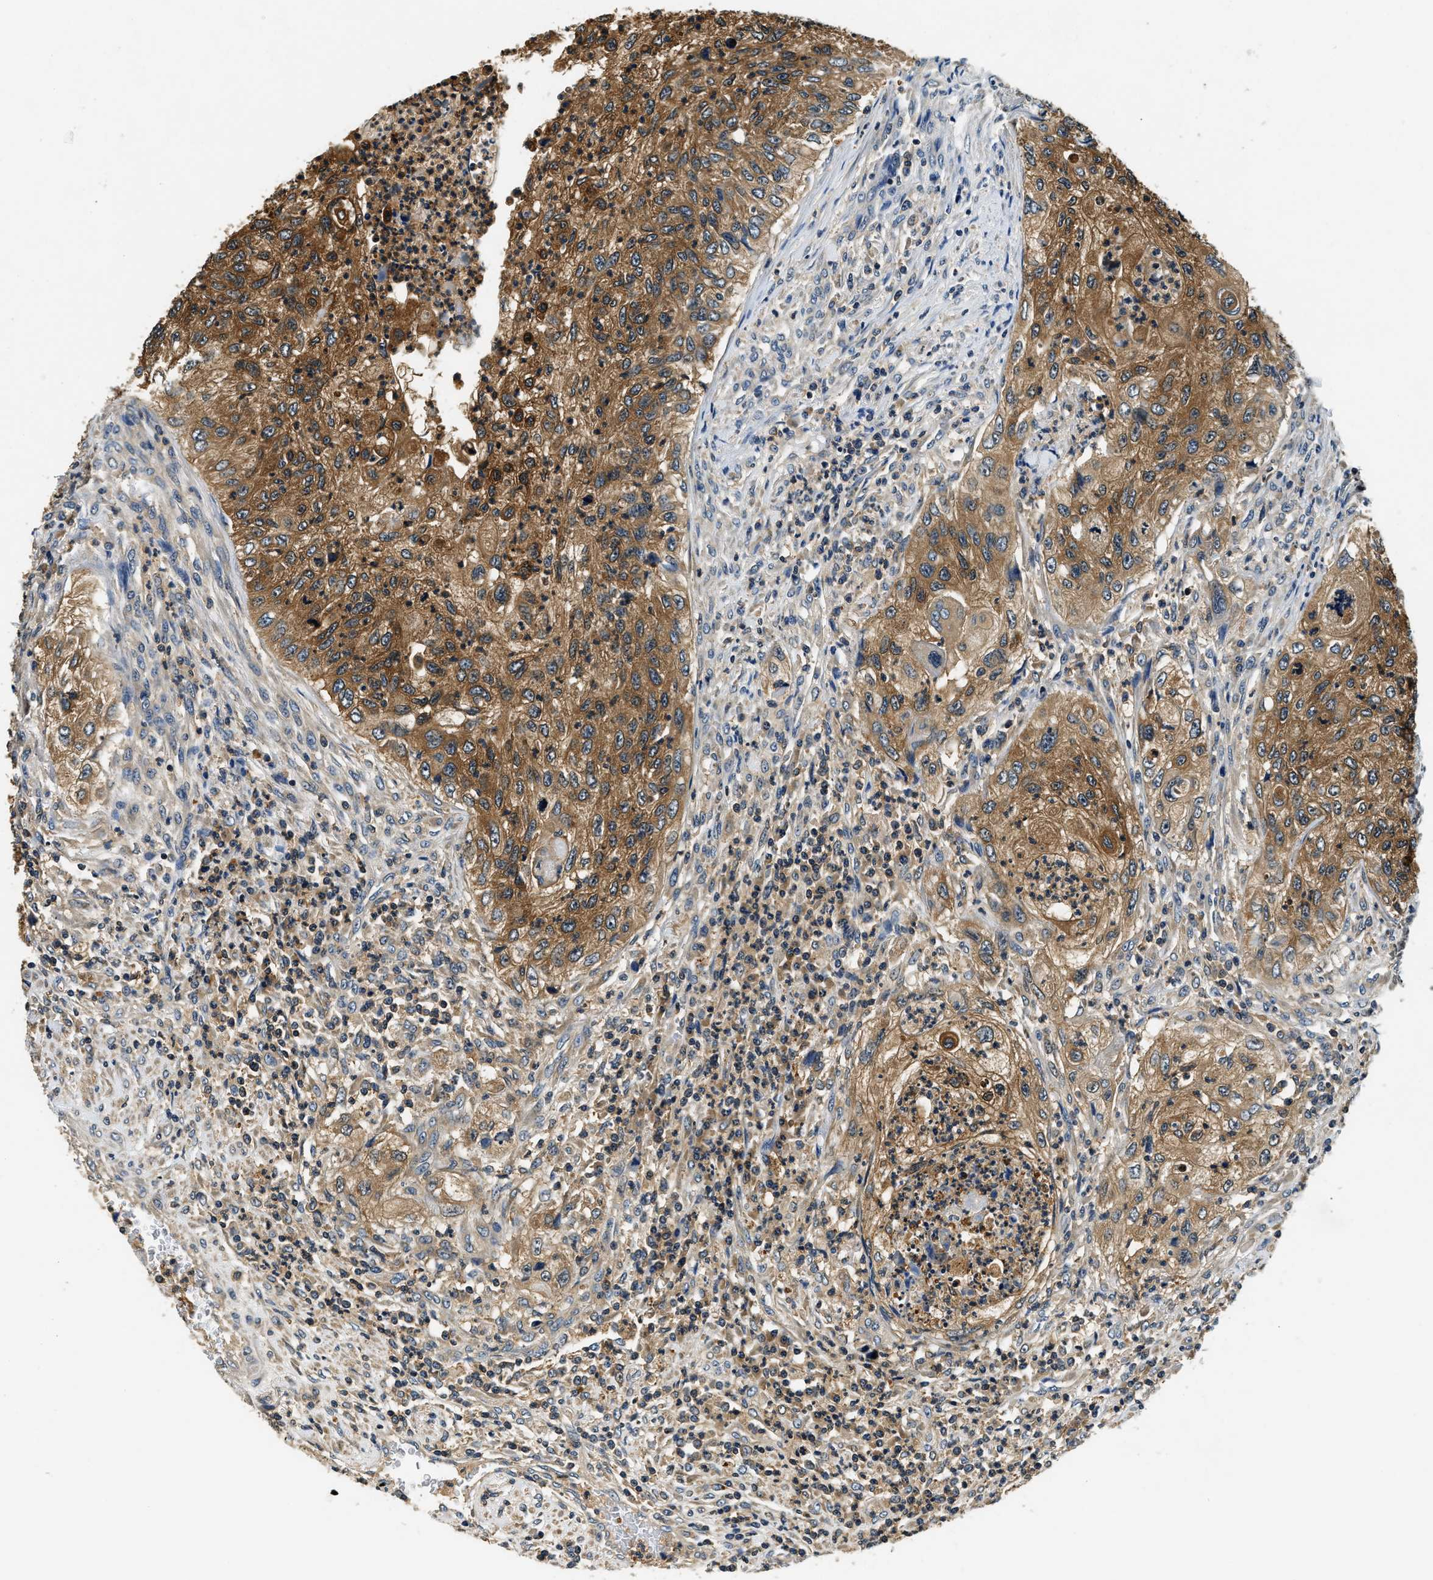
{"staining": {"intensity": "moderate", "quantity": ">75%", "location": "cytoplasmic/membranous"}, "tissue": "urothelial cancer", "cell_type": "Tumor cells", "image_type": "cancer", "snomed": [{"axis": "morphology", "description": "Urothelial carcinoma, High grade"}, {"axis": "topography", "description": "Urinary bladder"}], "caption": "About >75% of tumor cells in human high-grade urothelial carcinoma display moderate cytoplasmic/membranous protein expression as visualized by brown immunohistochemical staining.", "gene": "RESF1", "patient": {"sex": "female", "age": 60}}